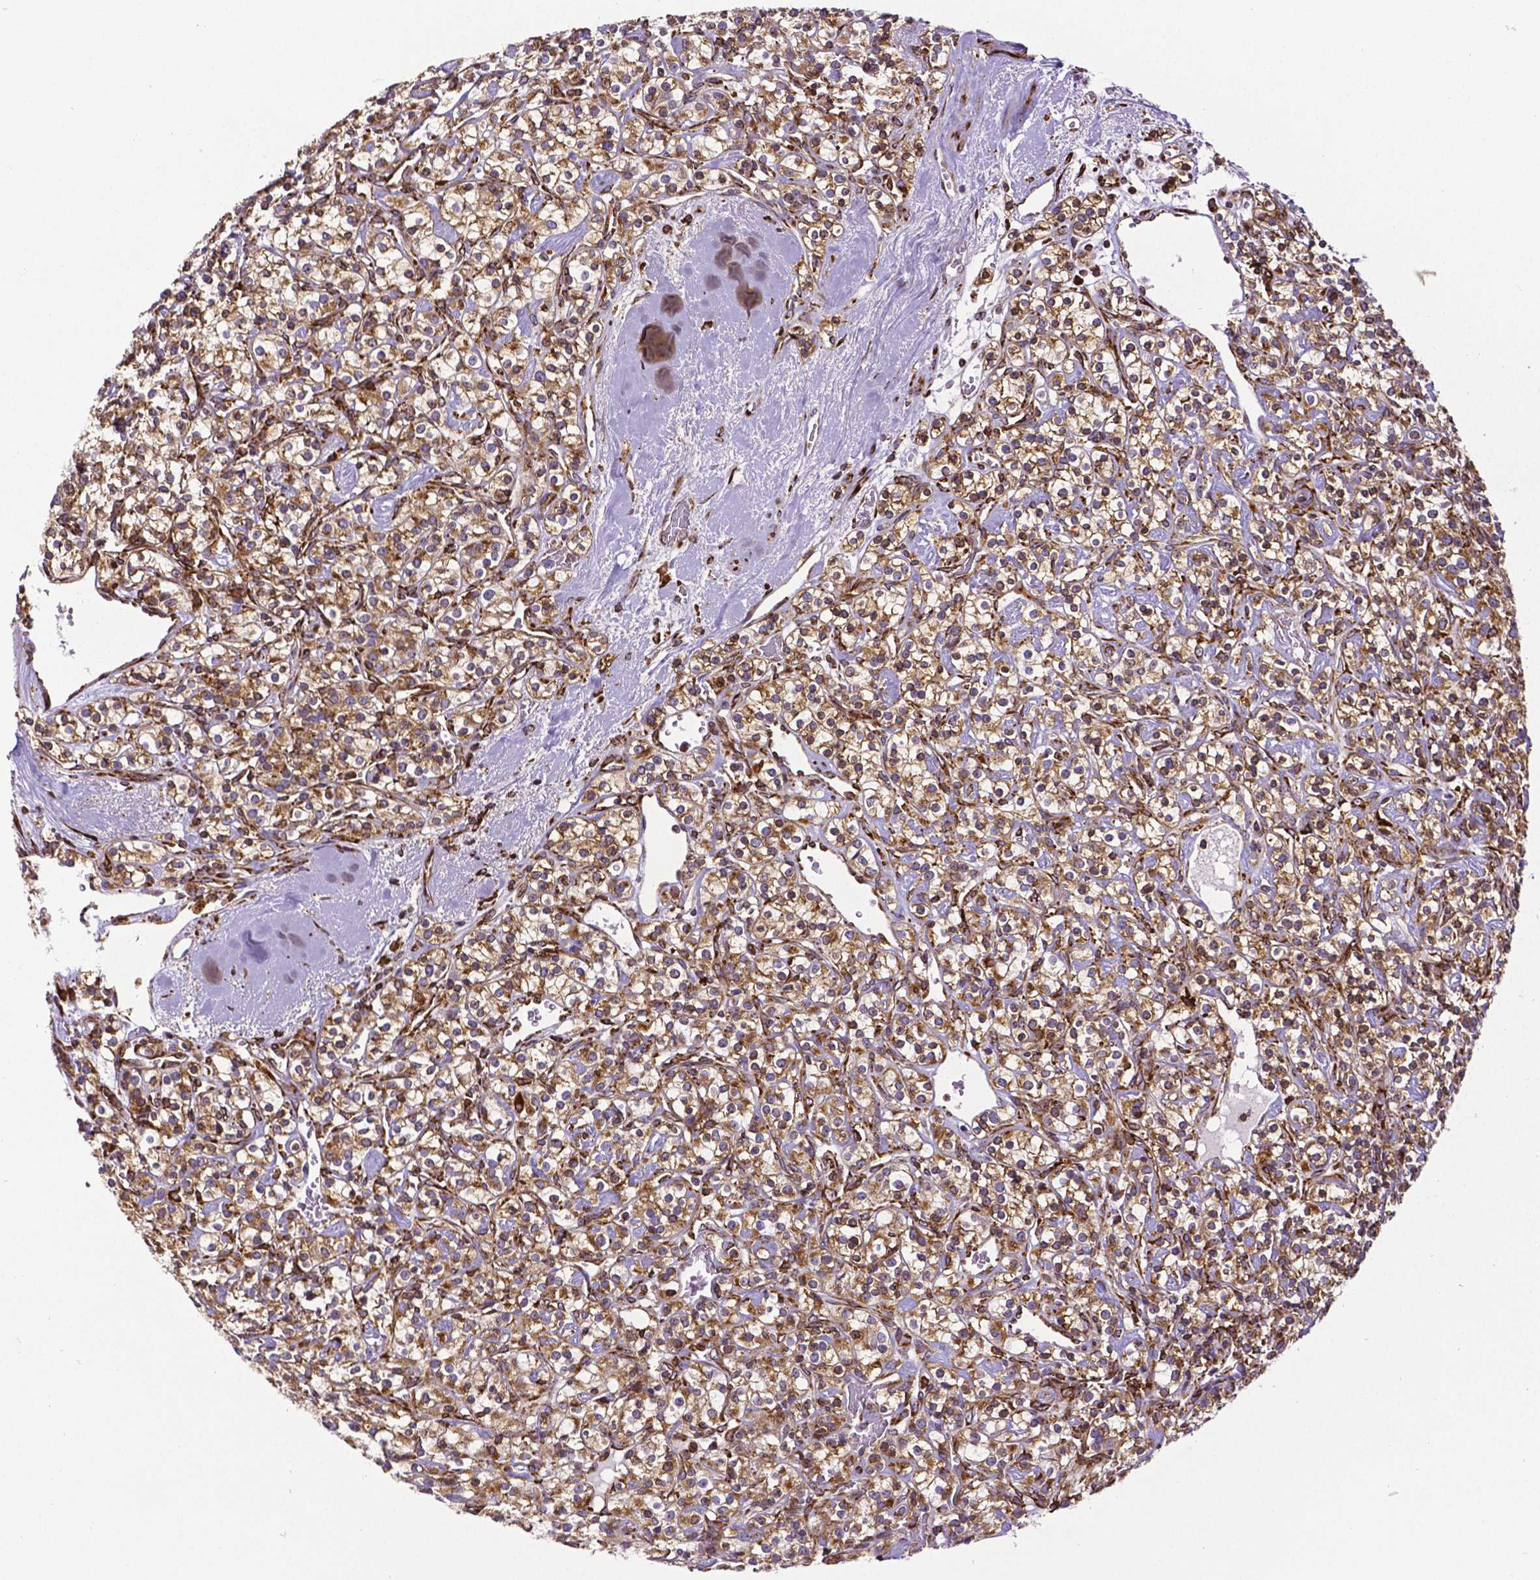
{"staining": {"intensity": "moderate", "quantity": ">75%", "location": "cytoplasmic/membranous"}, "tissue": "renal cancer", "cell_type": "Tumor cells", "image_type": "cancer", "snomed": [{"axis": "morphology", "description": "Adenocarcinoma, NOS"}, {"axis": "topography", "description": "Kidney"}], "caption": "The photomicrograph reveals a brown stain indicating the presence of a protein in the cytoplasmic/membranous of tumor cells in renal adenocarcinoma.", "gene": "MTDH", "patient": {"sex": "male", "age": 77}}